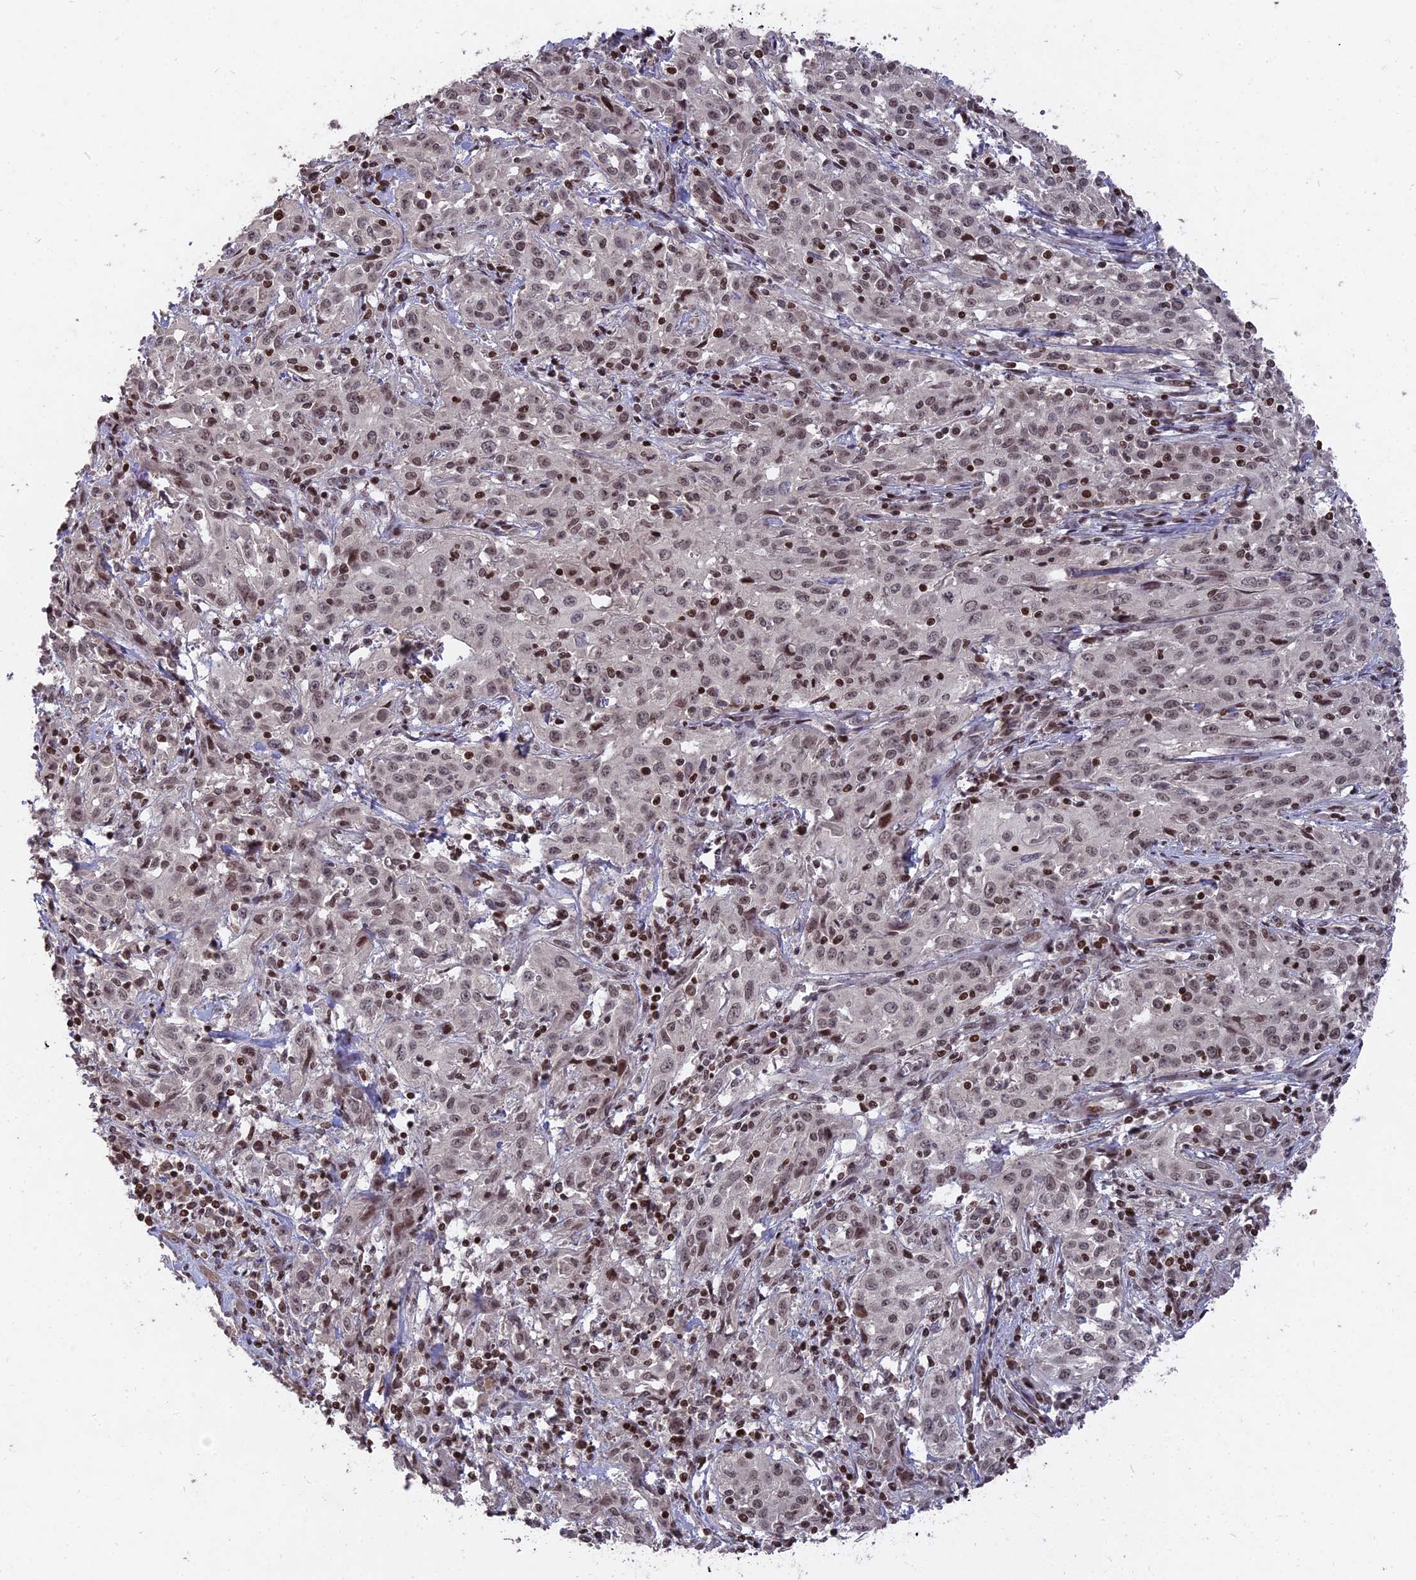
{"staining": {"intensity": "weak", "quantity": ">75%", "location": "nuclear"}, "tissue": "cervical cancer", "cell_type": "Tumor cells", "image_type": "cancer", "snomed": [{"axis": "morphology", "description": "Squamous cell carcinoma, NOS"}, {"axis": "topography", "description": "Cervix"}], "caption": "This micrograph demonstrates IHC staining of human squamous cell carcinoma (cervical), with low weak nuclear staining in about >75% of tumor cells.", "gene": "NR1H3", "patient": {"sex": "female", "age": 57}}